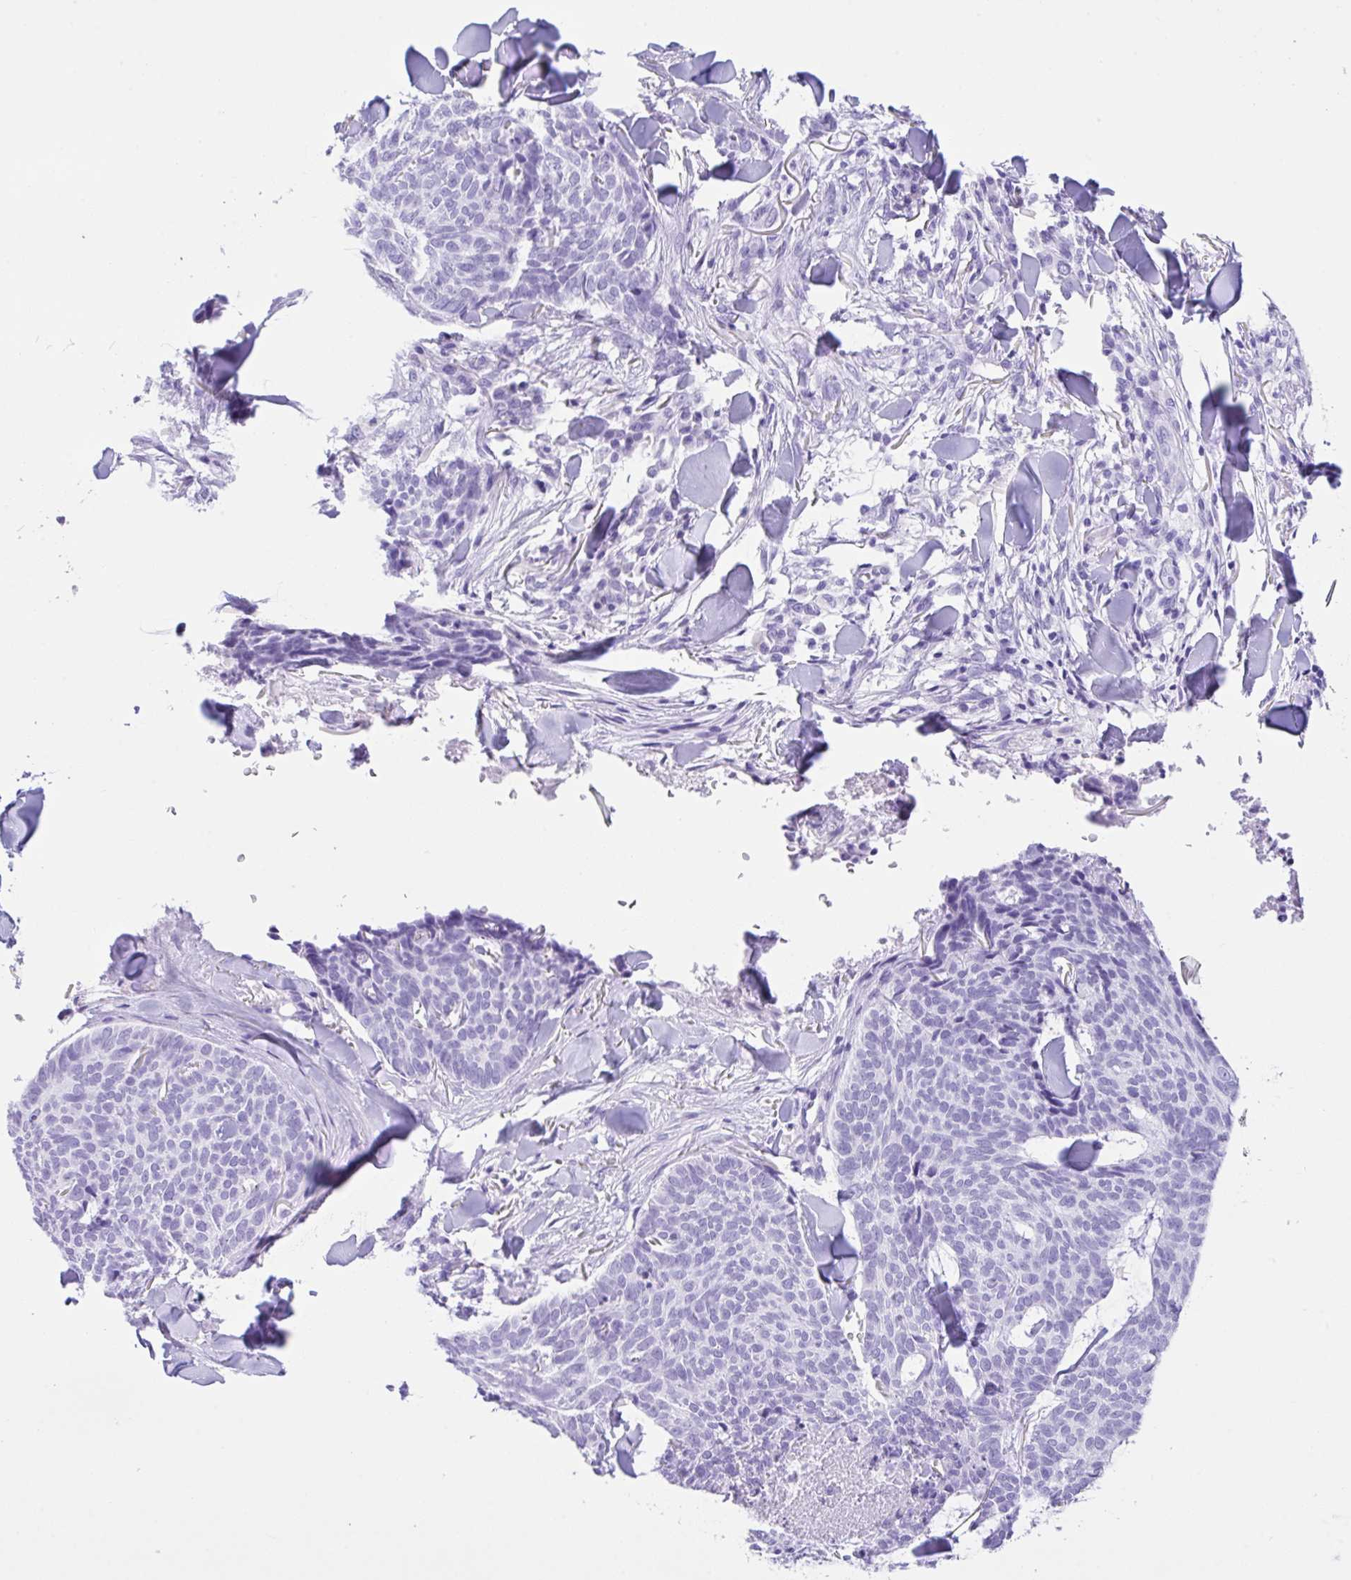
{"staining": {"intensity": "negative", "quantity": "none", "location": "none"}, "tissue": "skin cancer", "cell_type": "Tumor cells", "image_type": "cancer", "snomed": [{"axis": "morphology", "description": "Normal tissue, NOS"}, {"axis": "morphology", "description": "Basal cell carcinoma"}, {"axis": "topography", "description": "Skin"}], "caption": "Immunohistochemistry of basal cell carcinoma (skin) exhibits no staining in tumor cells. (DAB IHC, high magnification).", "gene": "CPA1", "patient": {"sex": "male", "age": 50}}